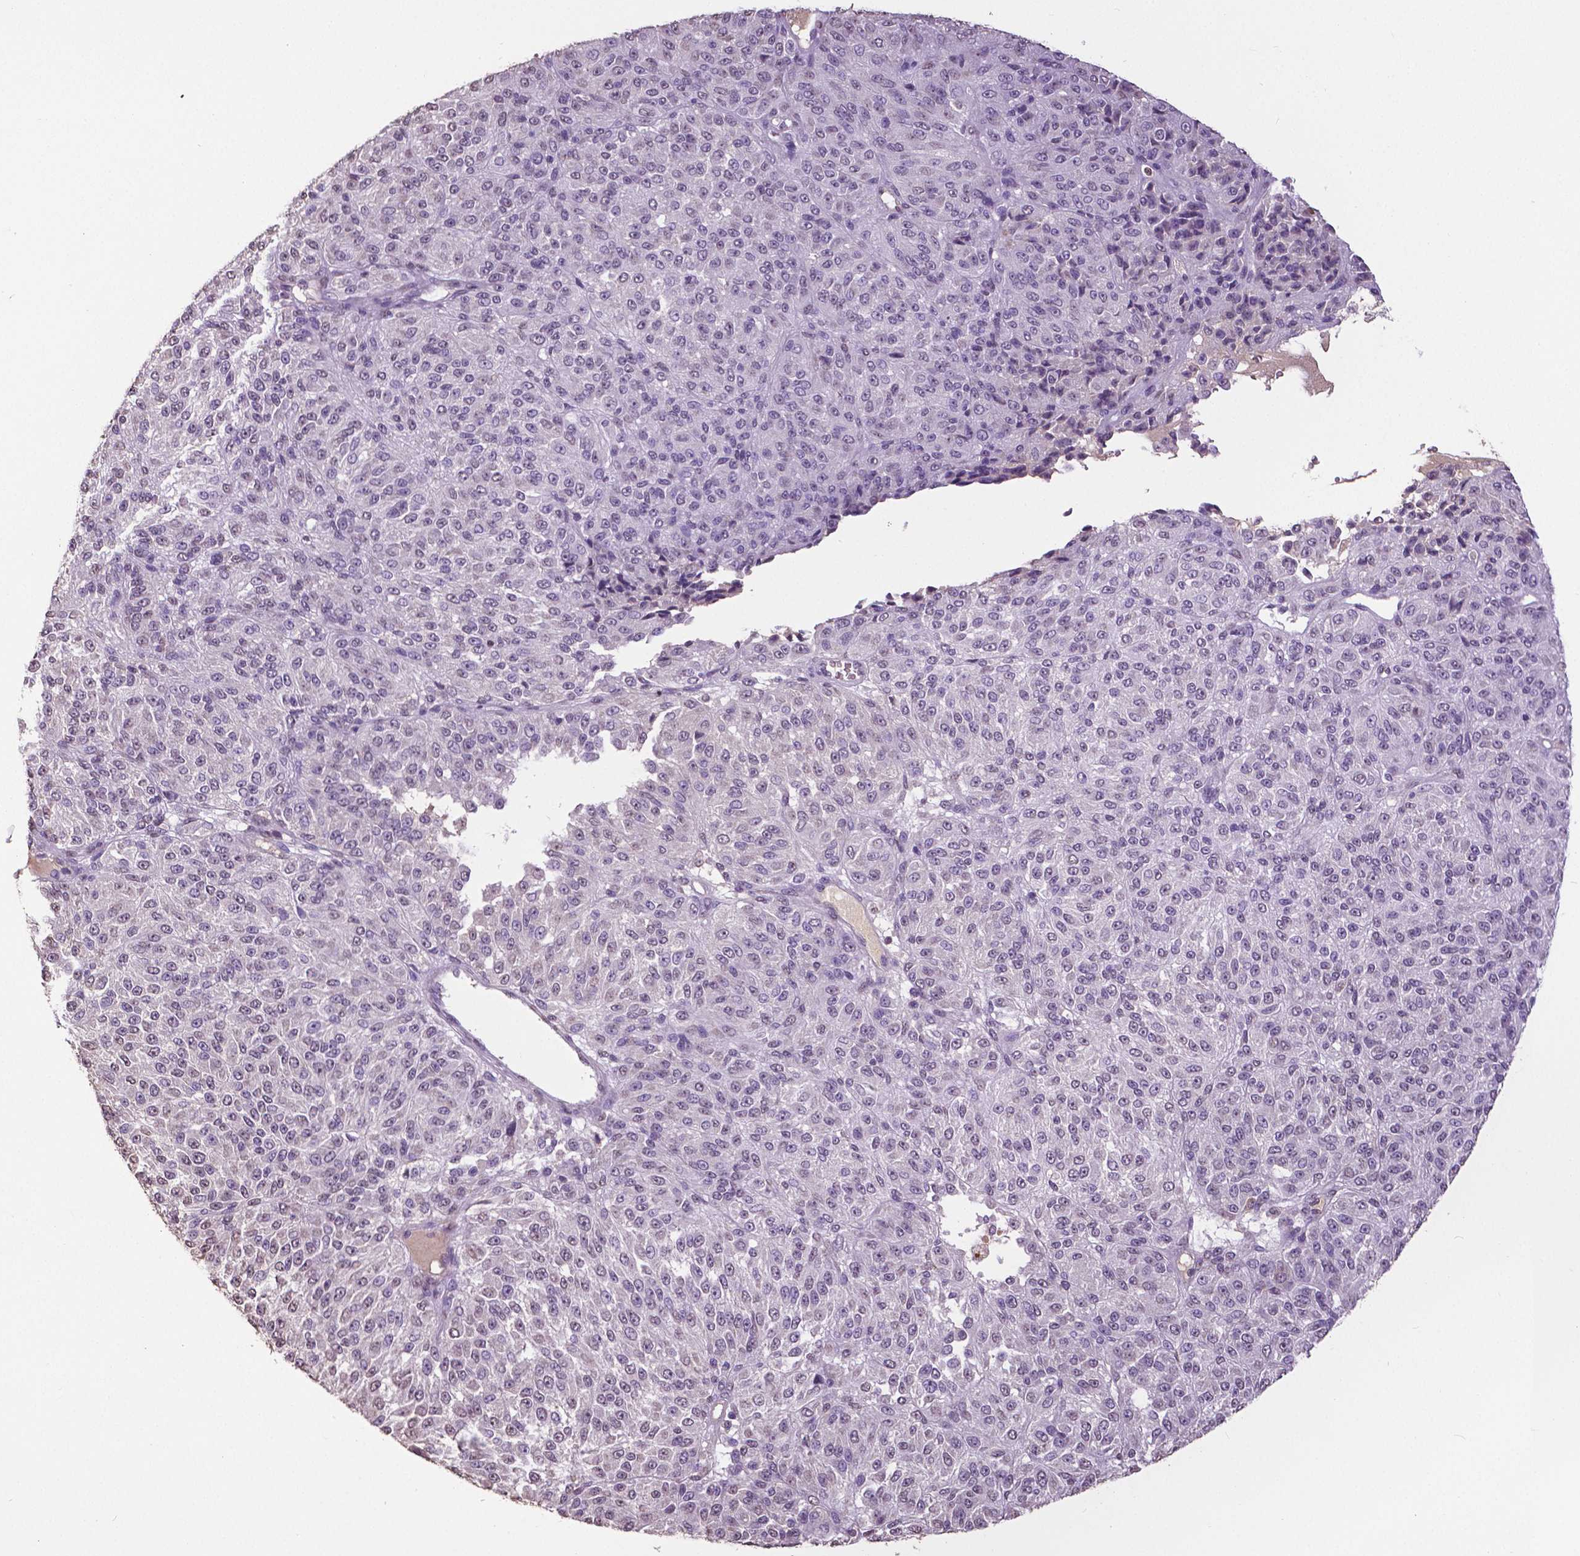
{"staining": {"intensity": "negative", "quantity": "none", "location": "none"}, "tissue": "melanoma", "cell_type": "Tumor cells", "image_type": "cancer", "snomed": [{"axis": "morphology", "description": "Malignant melanoma, Metastatic site"}, {"axis": "topography", "description": "Brain"}], "caption": "IHC of malignant melanoma (metastatic site) displays no expression in tumor cells.", "gene": "RUNX3", "patient": {"sex": "female", "age": 56}}